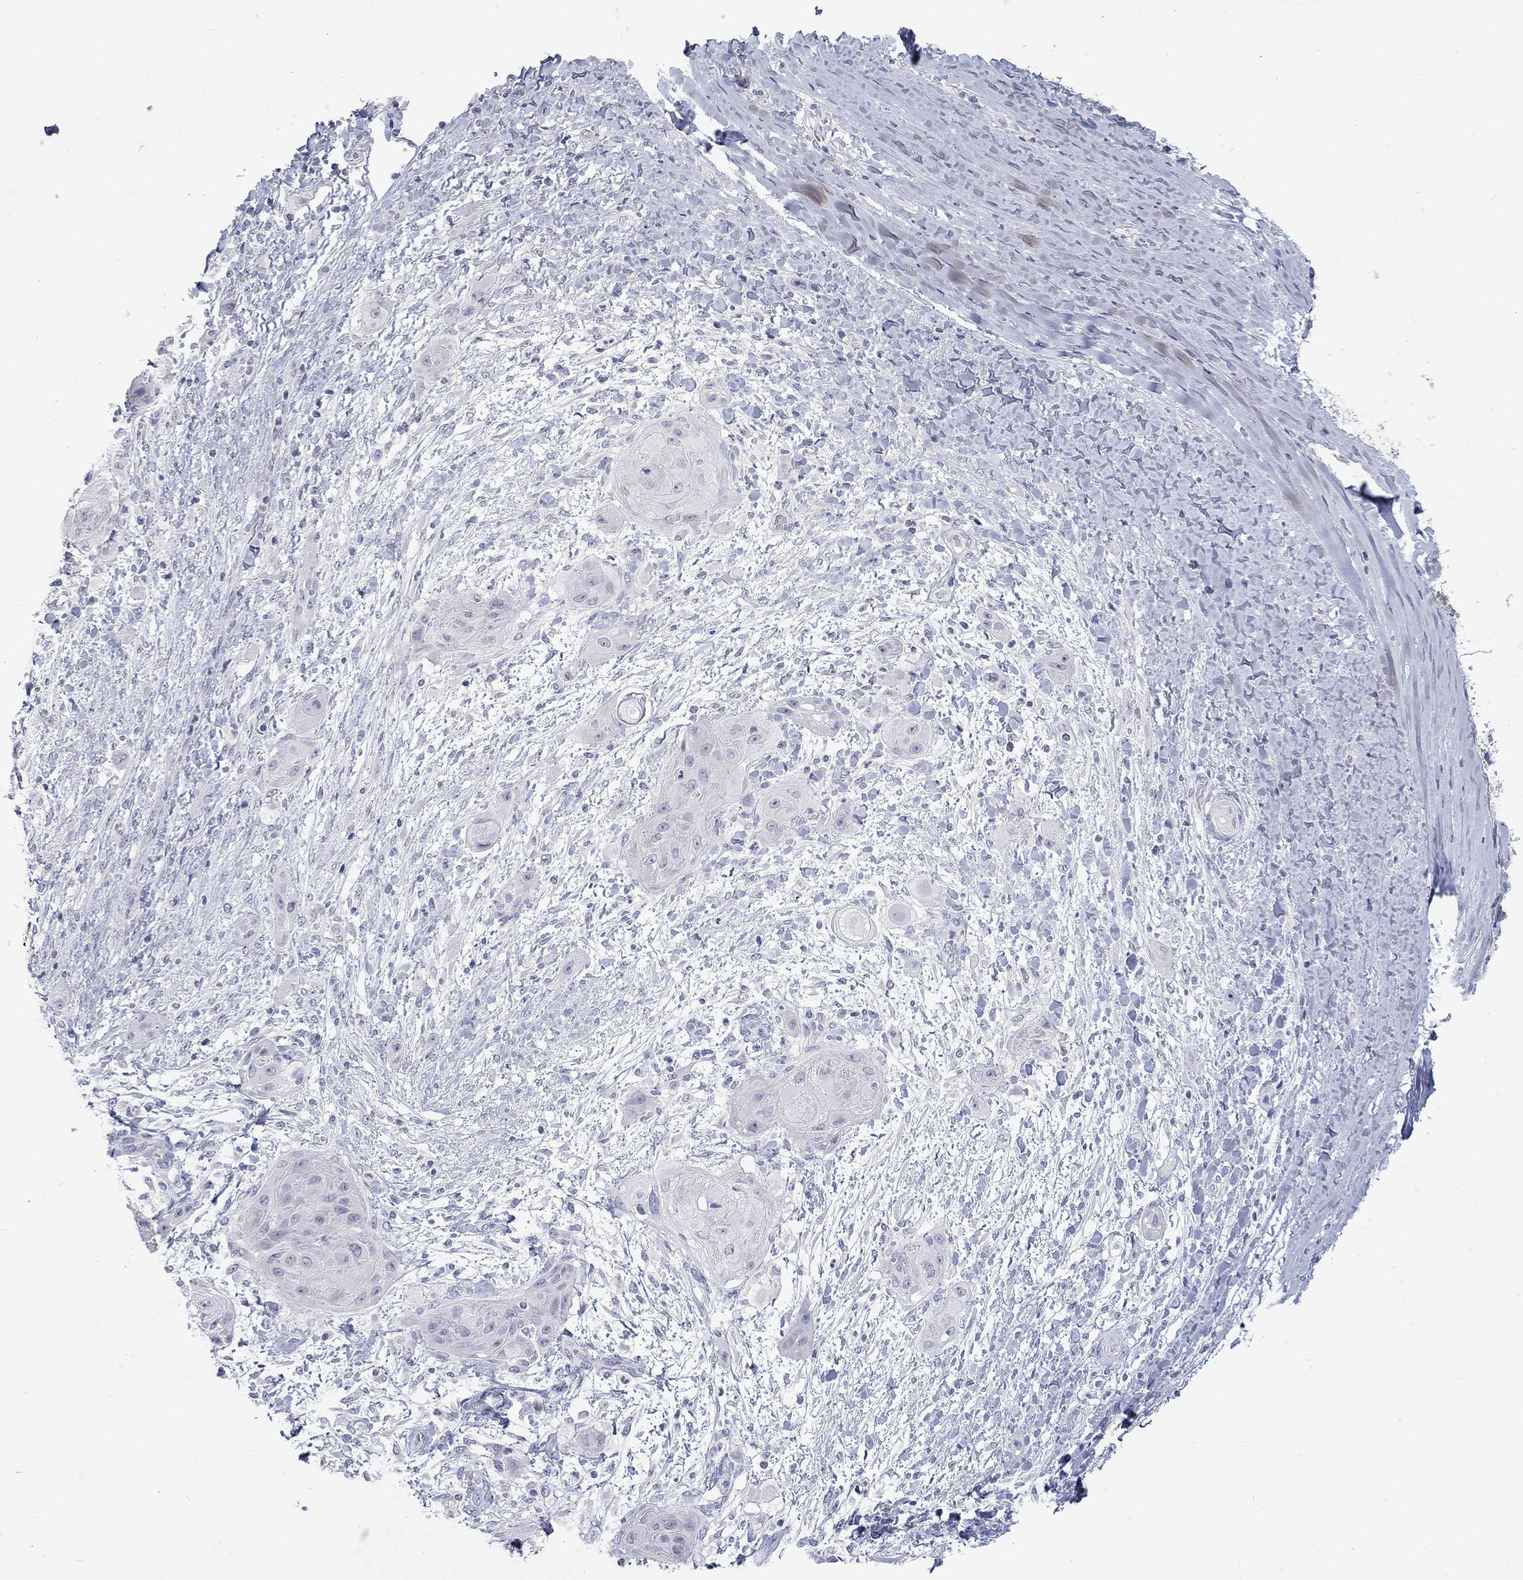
{"staining": {"intensity": "negative", "quantity": "none", "location": "none"}, "tissue": "skin cancer", "cell_type": "Tumor cells", "image_type": "cancer", "snomed": [{"axis": "morphology", "description": "Squamous cell carcinoma, NOS"}, {"axis": "topography", "description": "Skin"}], "caption": "Skin cancer (squamous cell carcinoma) was stained to show a protein in brown. There is no significant positivity in tumor cells. The staining was performed using DAB (3,3'-diaminobenzidine) to visualize the protein expression in brown, while the nuclei were stained in blue with hematoxylin (Magnification: 20x).", "gene": "CTNND2", "patient": {"sex": "male", "age": 62}}